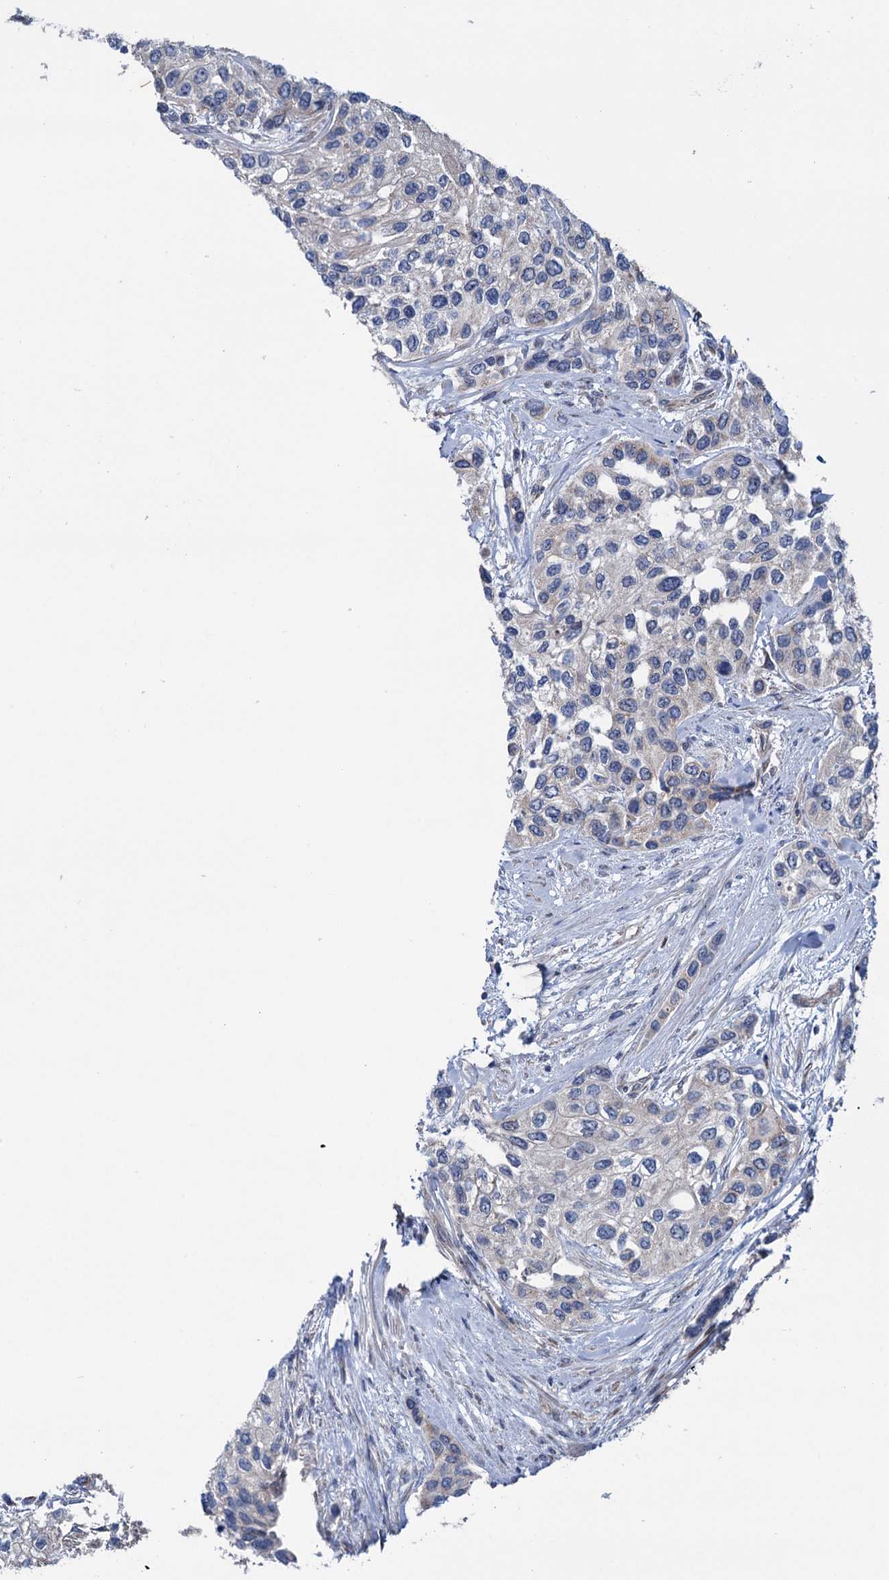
{"staining": {"intensity": "weak", "quantity": "<25%", "location": "cytoplasmic/membranous"}, "tissue": "urothelial cancer", "cell_type": "Tumor cells", "image_type": "cancer", "snomed": [{"axis": "morphology", "description": "Normal tissue, NOS"}, {"axis": "morphology", "description": "Urothelial carcinoma, High grade"}, {"axis": "topography", "description": "Vascular tissue"}, {"axis": "topography", "description": "Urinary bladder"}], "caption": "Immunohistochemistry (IHC) of human high-grade urothelial carcinoma reveals no positivity in tumor cells.", "gene": "EYA4", "patient": {"sex": "female", "age": 56}}